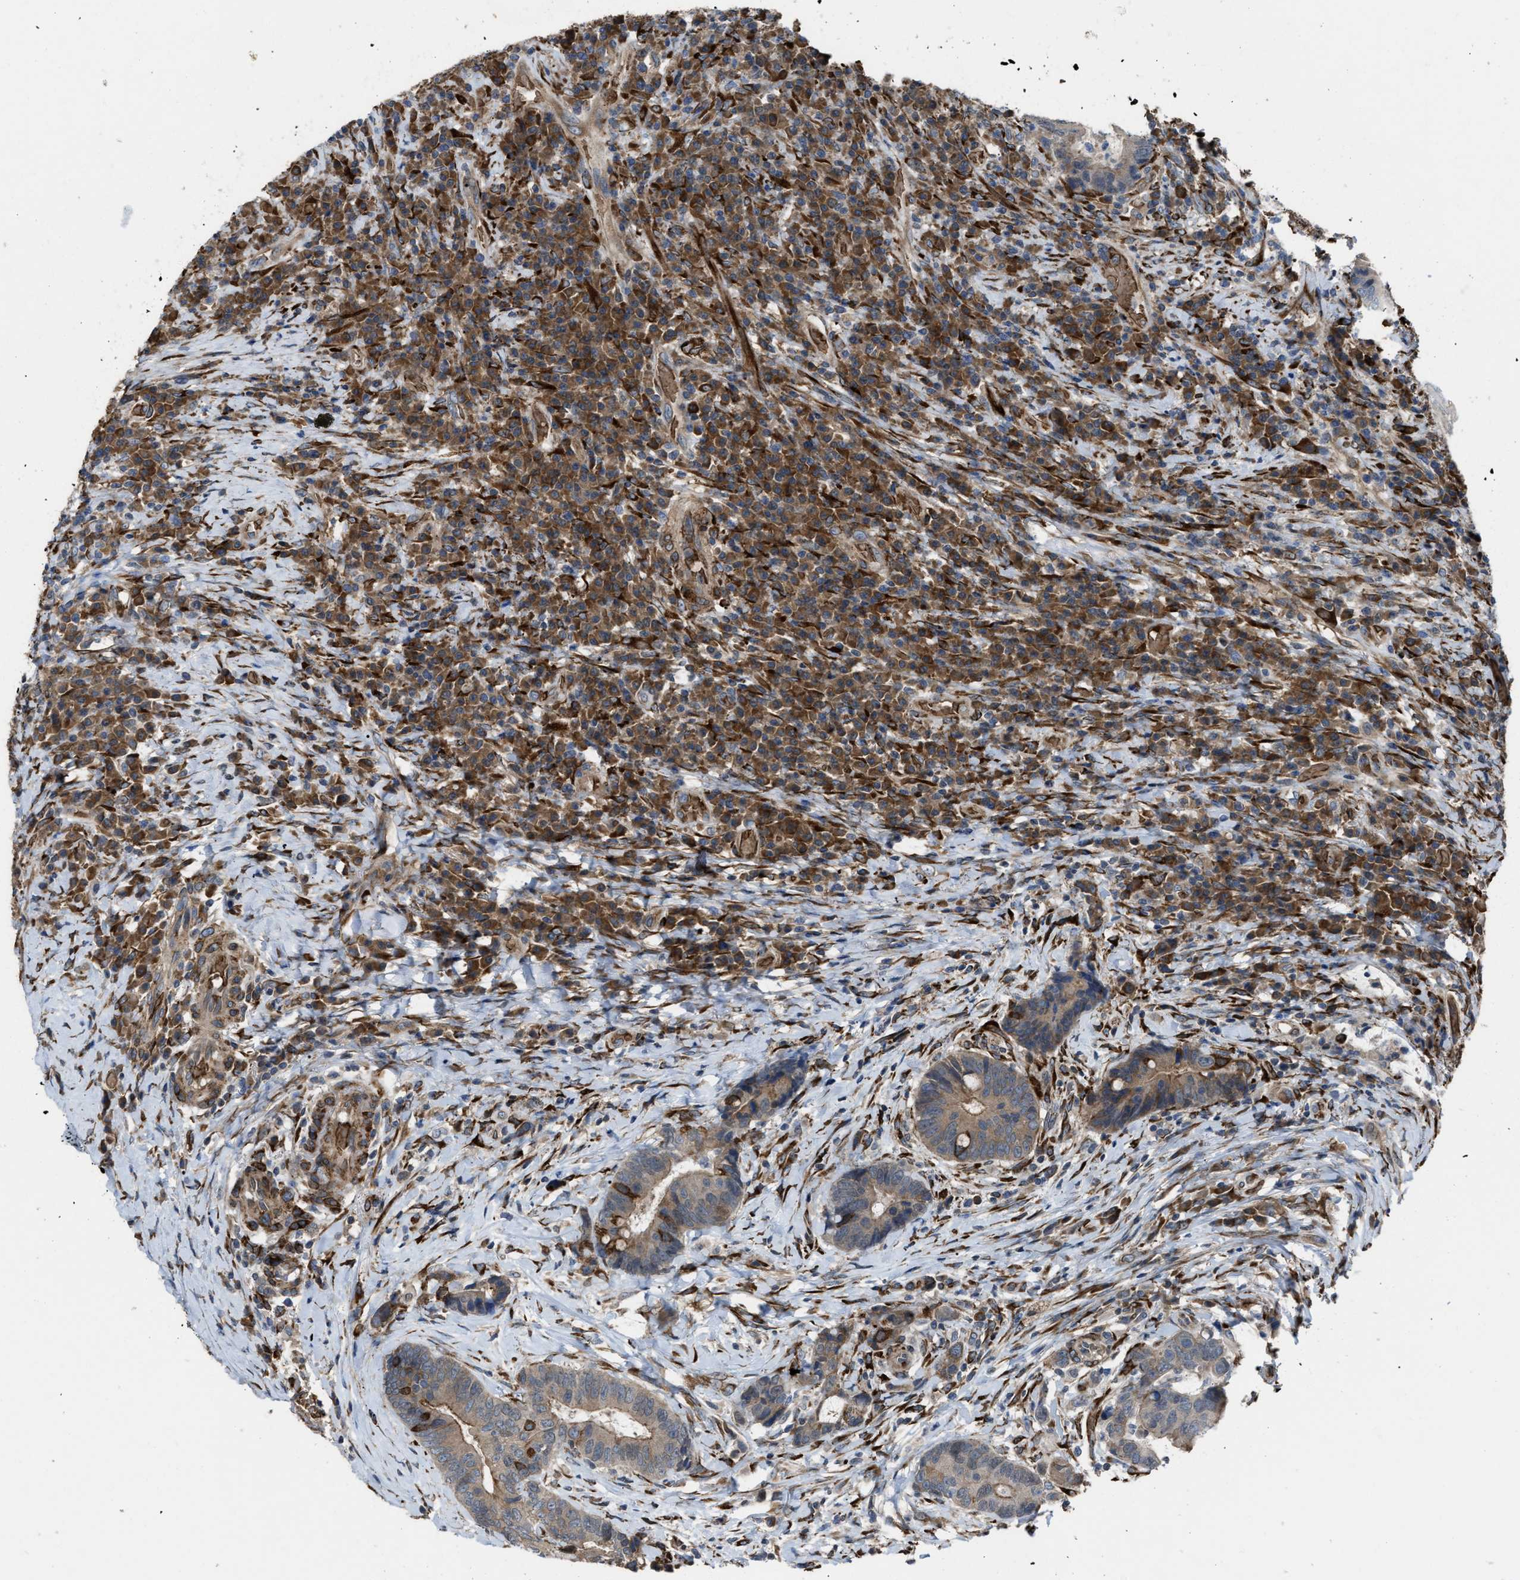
{"staining": {"intensity": "moderate", "quantity": "25%-75%", "location": "cytoplasmic/membranous"}, "tissue": "colorectal cancer", "cell_type": "Tumor cells", "image_type": "cancer", "snomed": [{"axis": "morphology", "description": "Adenocarcinoma, NOS"}, {"axis": "topography", "description": "Rectum"}, {"axis": "topography", "description": "Anal"}], "caption": "Human colorectal cancer (adenocarcinoma) stained with a brown dye demonstrates moderate cytoplasmic/membranous positive positivity in approximately 25%-75% of tumor cells.", "gene": "SELENOM", "patient": {"sex": "female", "age": 89}}